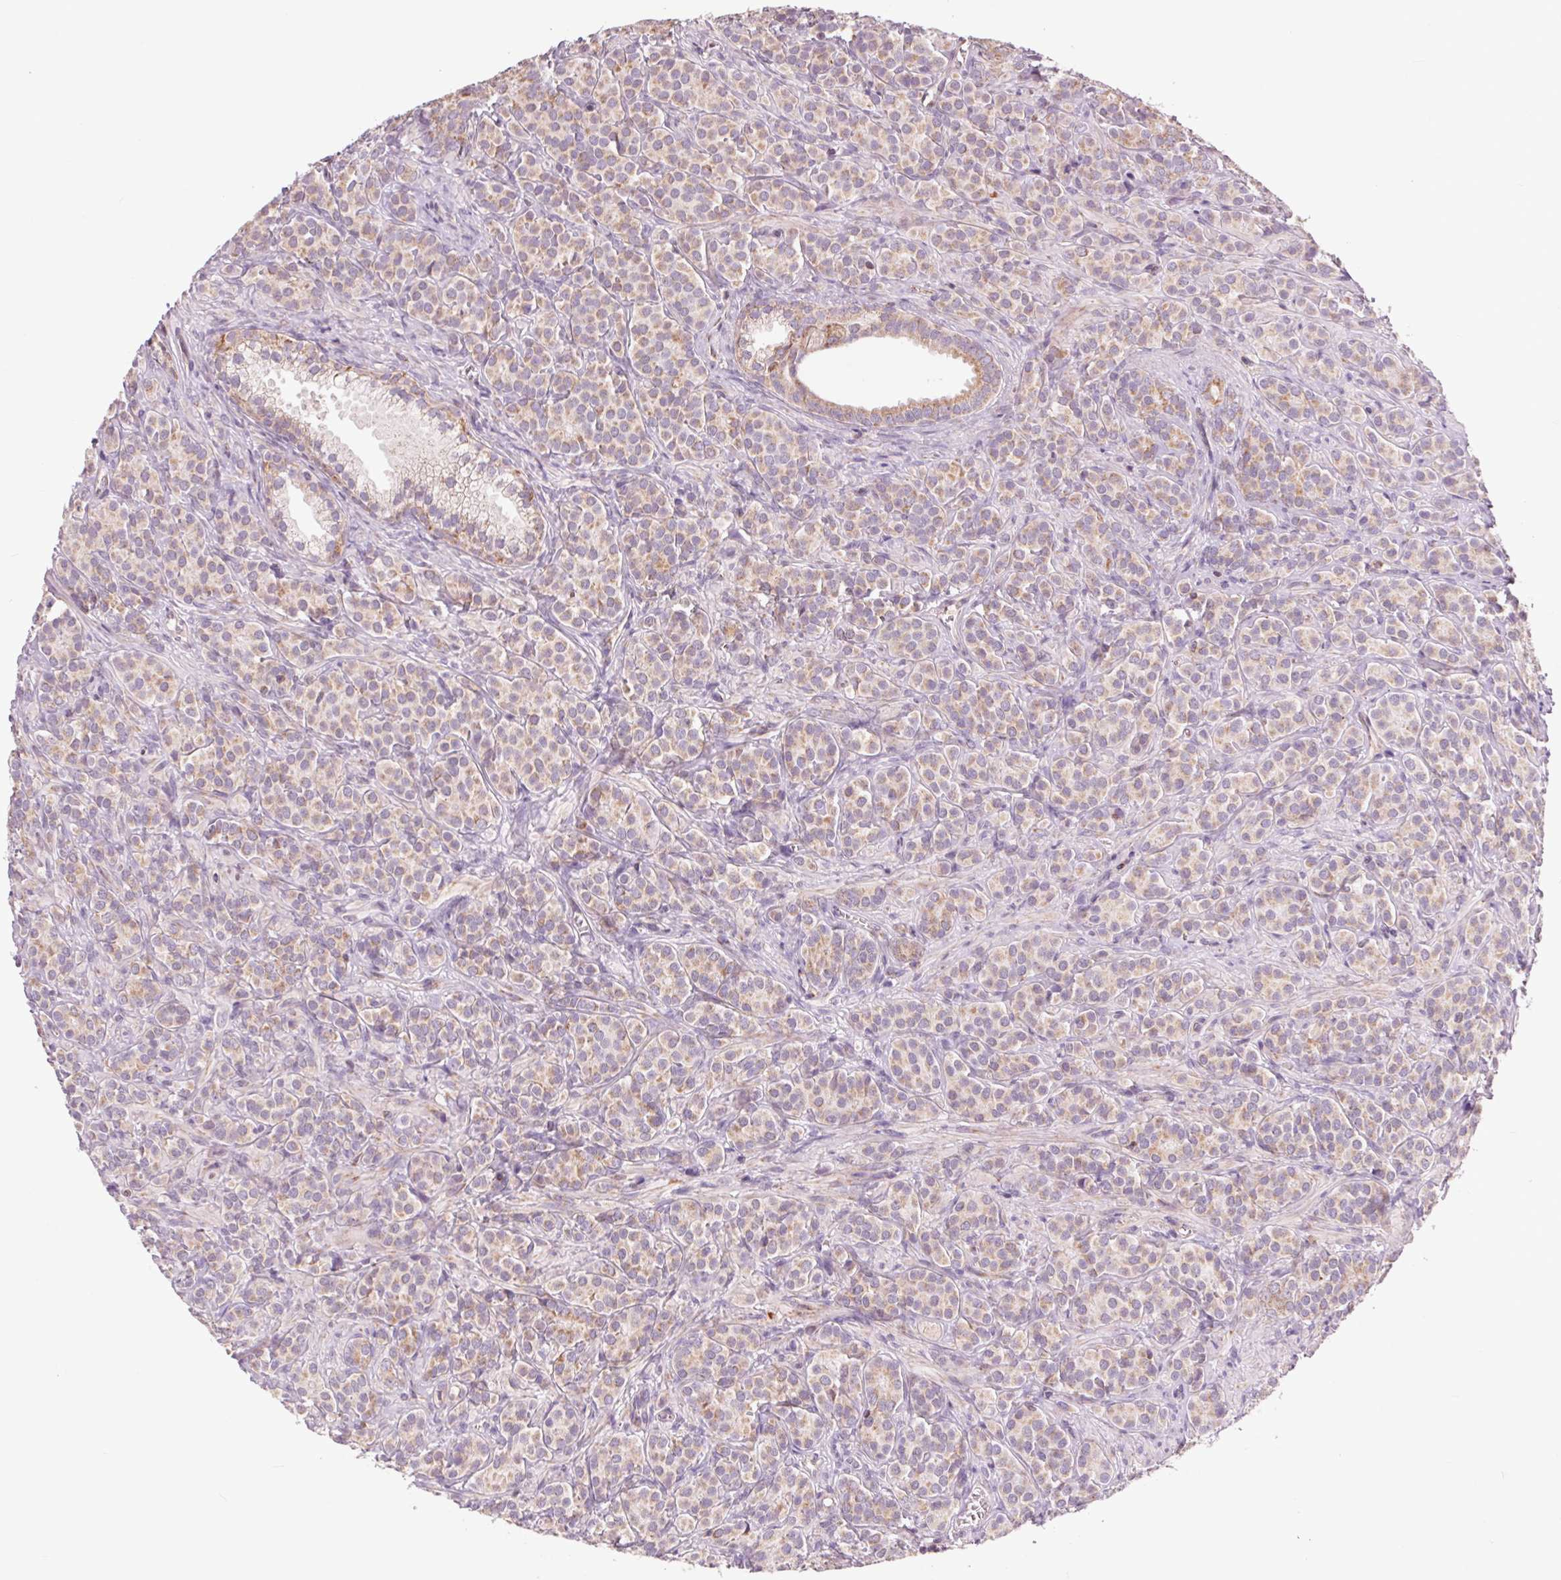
{"staining": {"intensity": "moderate", "quantity": "25%-75%", "location": "cytoplasmic/membranous"}, "tissue": "prostate cancer", "cell_type": "Tumor cells", "image_type": "cancer", "snomed": [{"axis": "morphology", "description": "Adenocarcinoma, High grade"}, {"axis": "topography", "description": "Prostate"}], "caption": "Immunohistochemistry (IHC) of prostate cancer exhibits medium levels of moderate cytoplasmic/membranous positivity in about 25%-75% of tumor cells.", "gene": "COX6A1", "patient": {"sex": "male", "age": 84}}